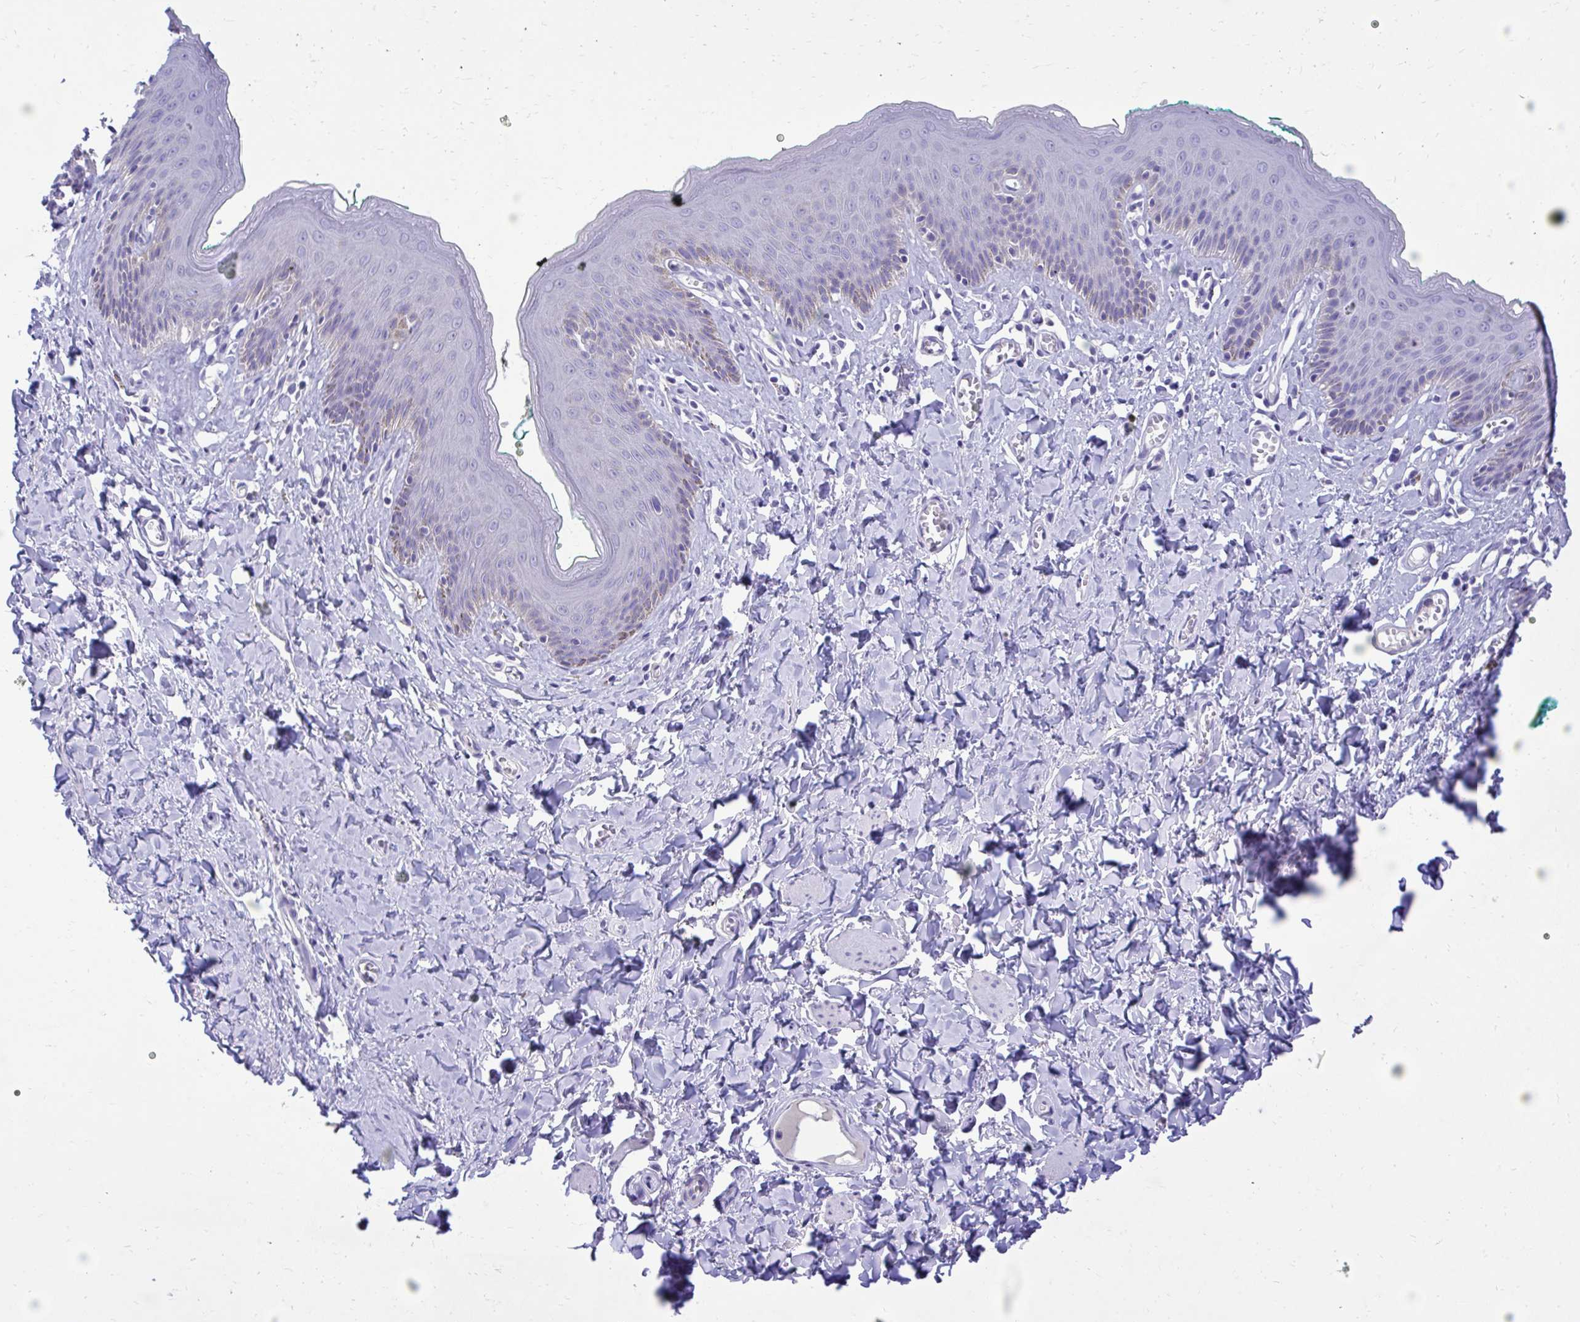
{"staining": {"intensity": "negative", "quantity": "none", "location": "none"}, "tissue": "skin", "cell_type": "Epidermal cells", "image_type": "normal", "snomed": [{"axis": "morphology", "description": "Normal tissue, NOS"}, {"axis": "topography", "description": "Vulva"}, {"axis": "topography", "description": "Peripheral nerve tissue"}], "caption": "The immunohistochemistry (IHC) micrograph has no significant expression in epidermal cells of skin. (IHC, brightfield microscopy, high magnification).", "gene": "TMCO5A", "patient": {"sex": "female", "age": 66}}